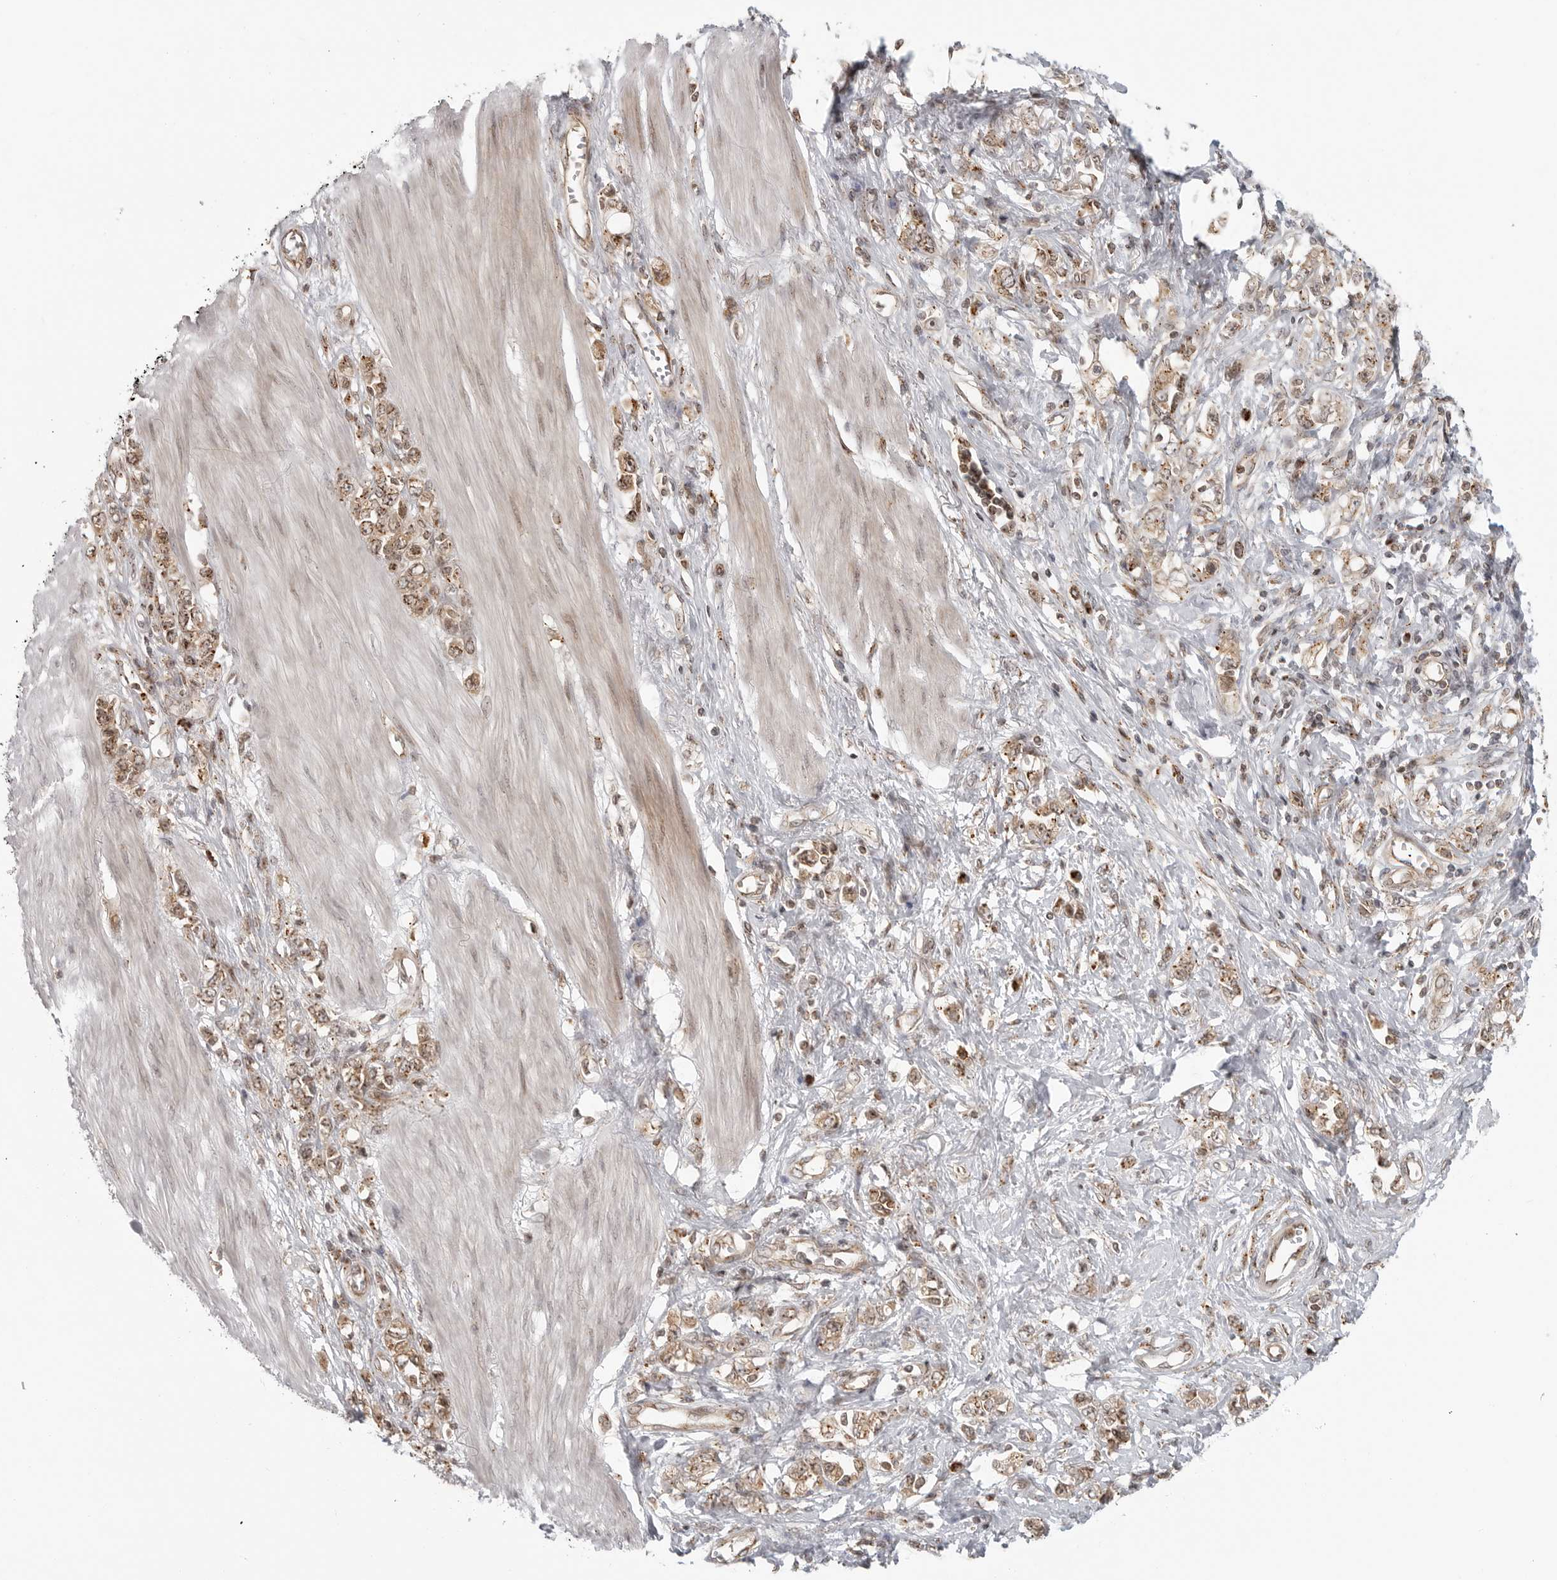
{"staining": {"intensity": "moderate", "quantity": ">75%", "location": "cytoplasmic/membranous"}, "tissue": "stomach cancer", "cell_type": "Tumor cells", "image_type": "cancer", "snomed": [{"axis": "morphology", "description": "Adenocarcinoma, NOS"}, {"axis": "topography", "description": "Stomach"}], "caption": "DAB immunohistochemical staining of human adenocarcinoma (stomach) exhibits moderate cytoplasmic/membranous protein expression in approximately >75% of tumor cells.", "gene": "COPA", "patient": {"sex": "female", "age": 76}}